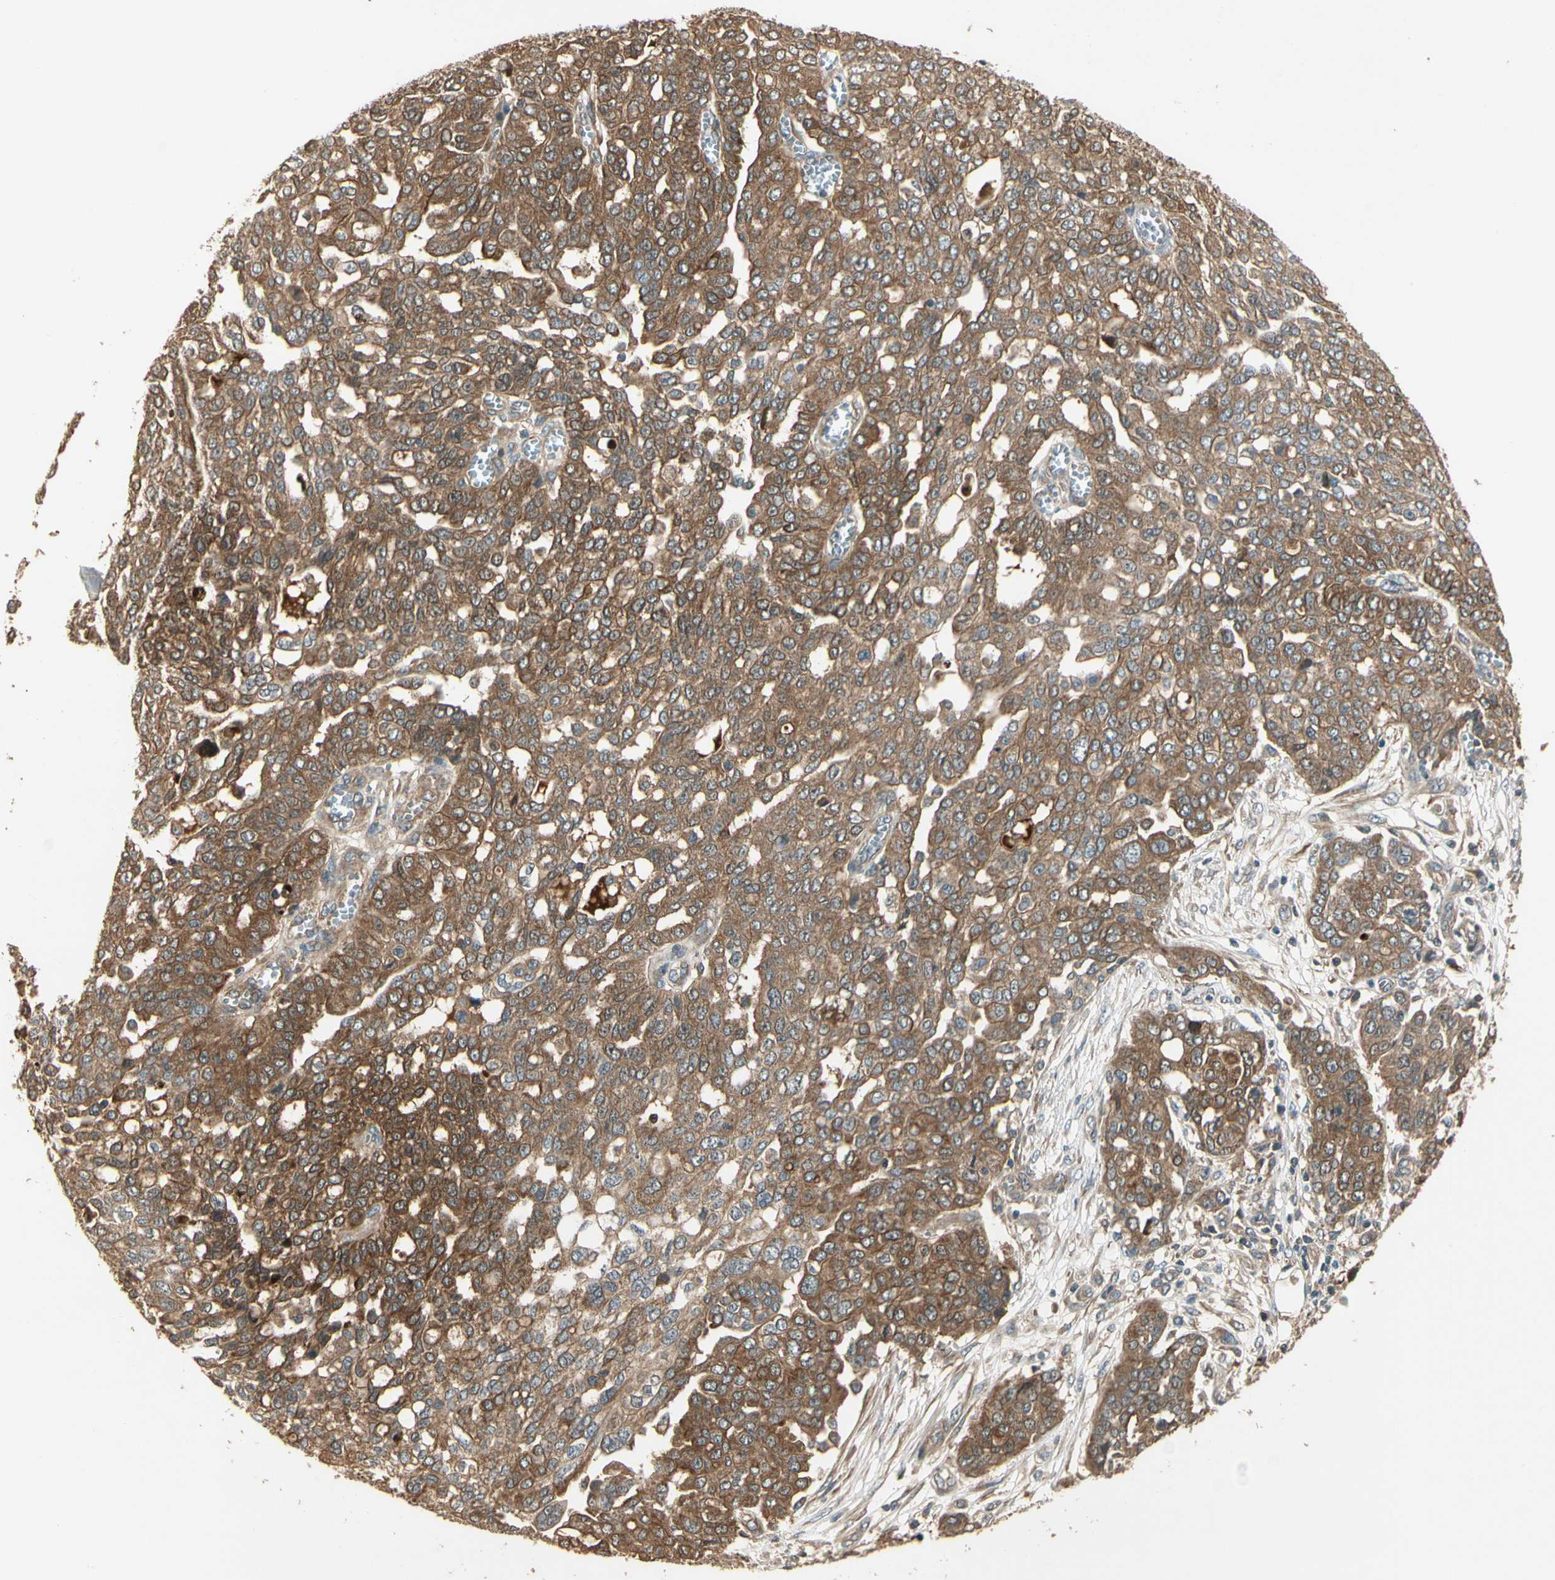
{"staining": {"intensity": "moderate", "quantity": ">75%", "location": "cytoplasmic/membranous"}, "tissue": "ovarian cancer", "cell_type": "Tumor cells", "image_type": "cancer", "snomed": [{"axis": "morphology", "description": "Cystadenocarcinoma, serous, NOS"}, {"axis": "topography", "description": "Soft tissue"}, {"axis": "topography", "description": "Ovary"}], "caption": "The image displays staining of ovarian cancer, revealing moderate cytoplasmic/membranous protein positivity (brown color) within tumor cells.", "gene": "PFDN5", "patient": {"sex": "female", "age": 57}}